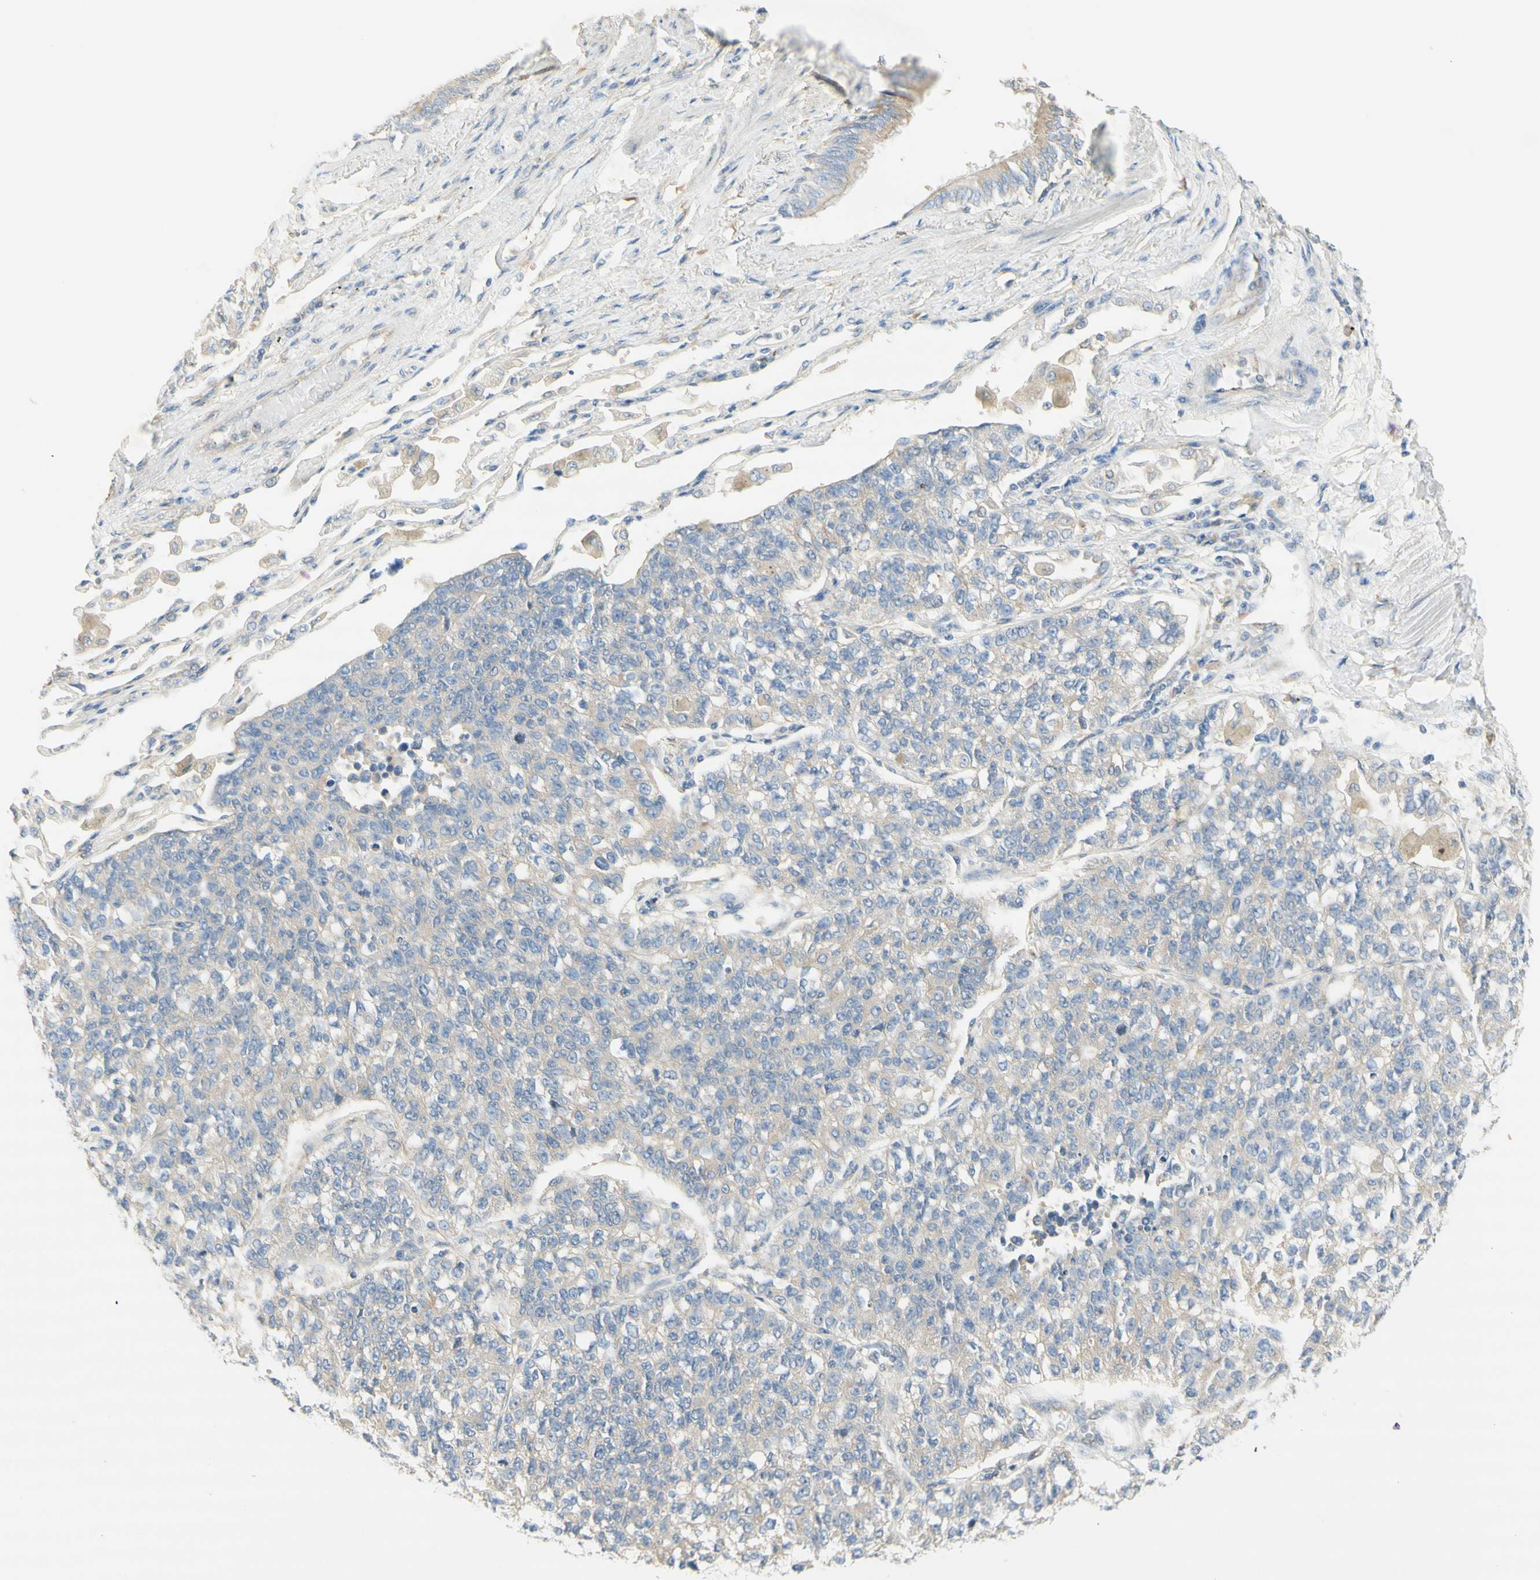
{"staining": {"intensity": "negative", "quantity": "none", "location": "none"}, "tissue": "lung cancer", "cell_type": "Tumor cells", "image_type": "cancer", "snomed": [{"axis": "morphology", "description": "Adenocarcinoma, NOS"}, {"axis": "topography", "description": "Lung"}], "caption": "Protein analysis of adenocarcinoma (lung) shows no significant positivity in tumor cells.", "gene": "DYNC1H1", "patient": {"sex": "male", "age": 49}}